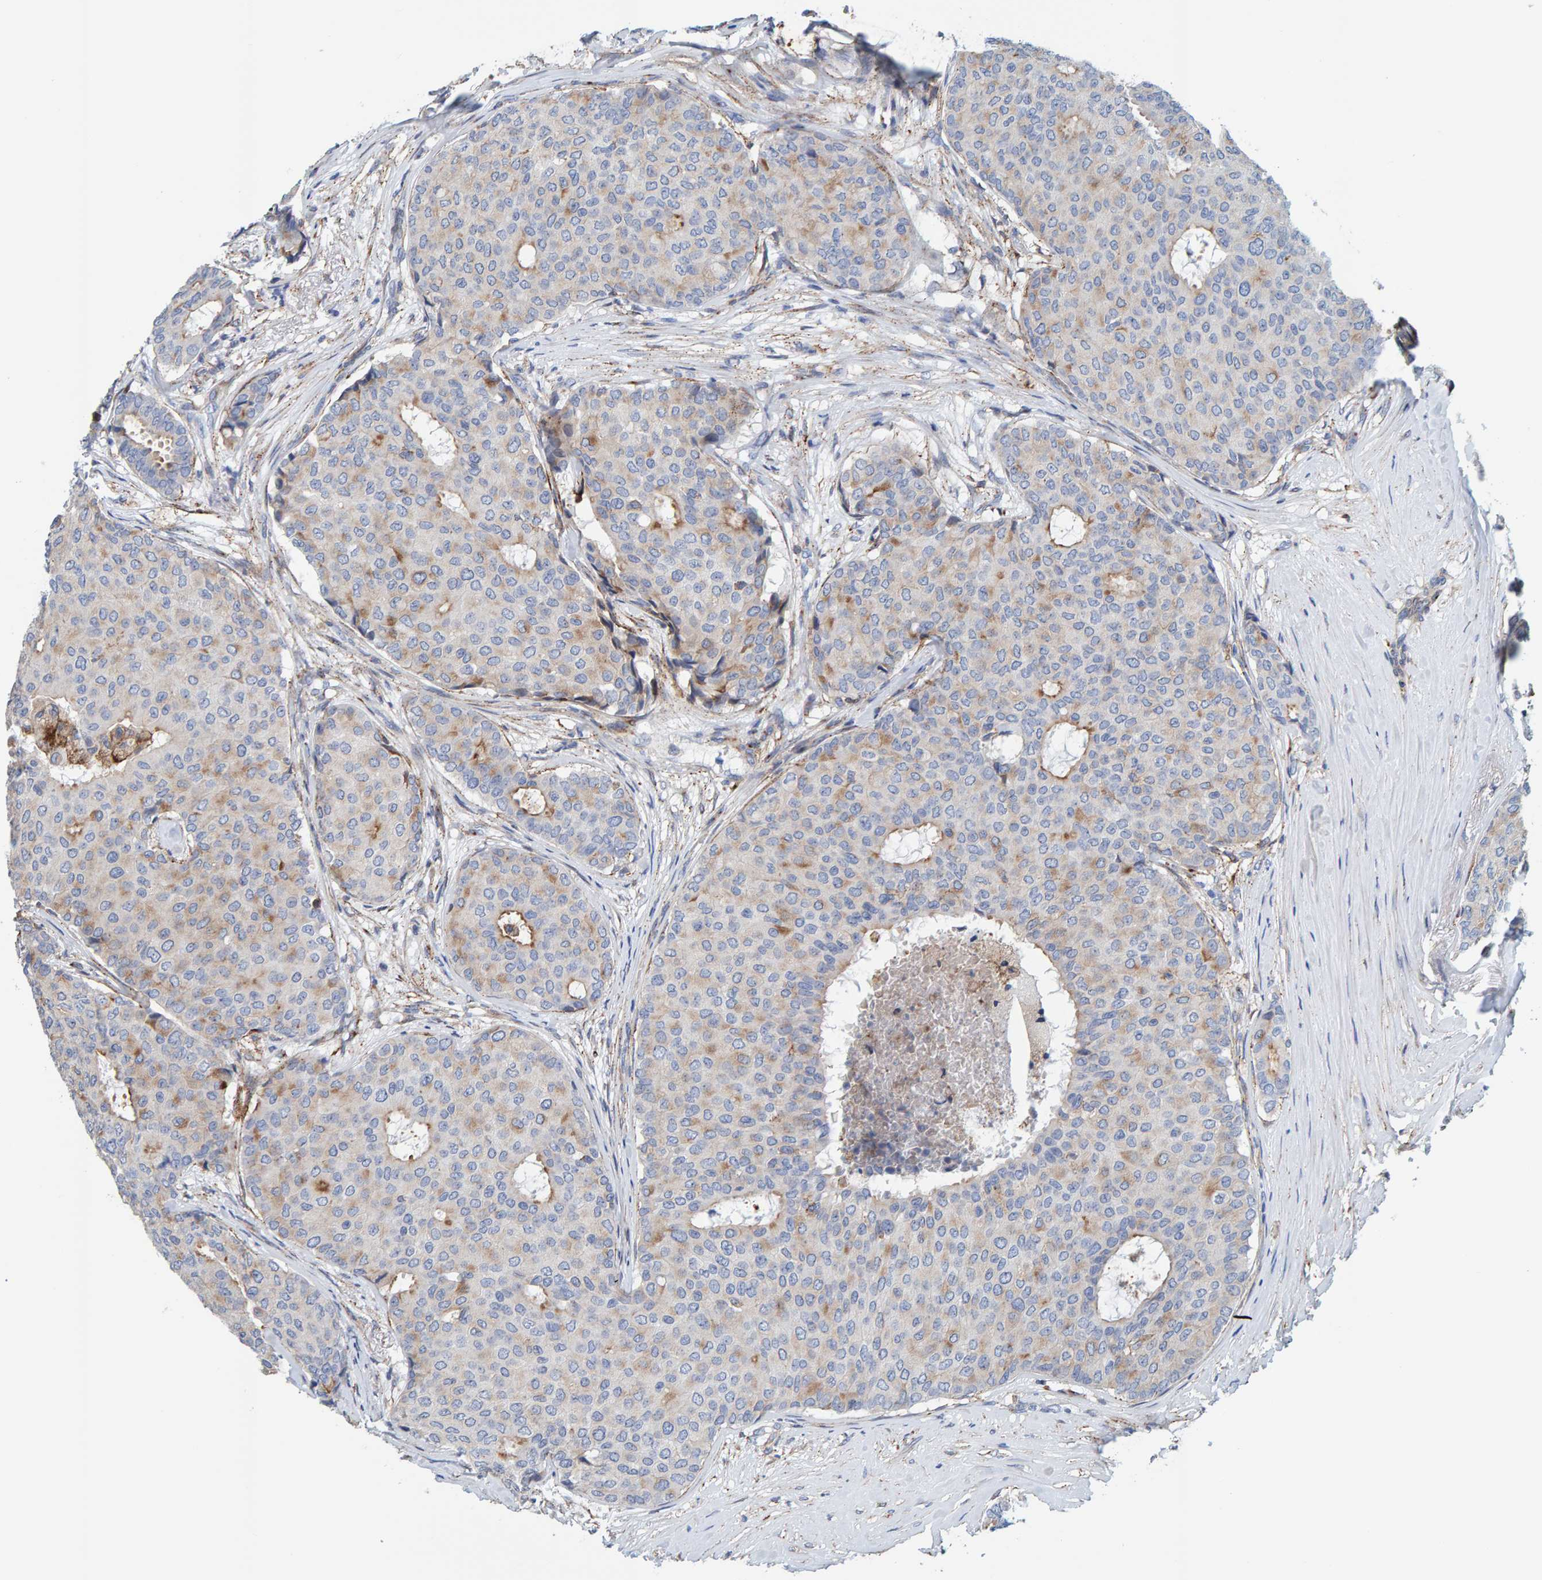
{"staining": {"intensity": "weak", "quantity": "<25%", "location": "cytoplasmic/membranous"}, "tissue": "breast cancer", "cell_type": "Tumor cells", "image_type": "cancer", "snomed": [{"axis": "morphology", "description": "Duct carcinoma"}, {"axis": "topography", "description": "Breast"}], "caption": "IHC image of neoplastic tissue: breast cancer stained with DAB (3,3'-diaminobenzidine) reveals no significant protein staining in tumor cells.", "gene": "LRP1", "patient": {"sex": "female", "age": 75}}